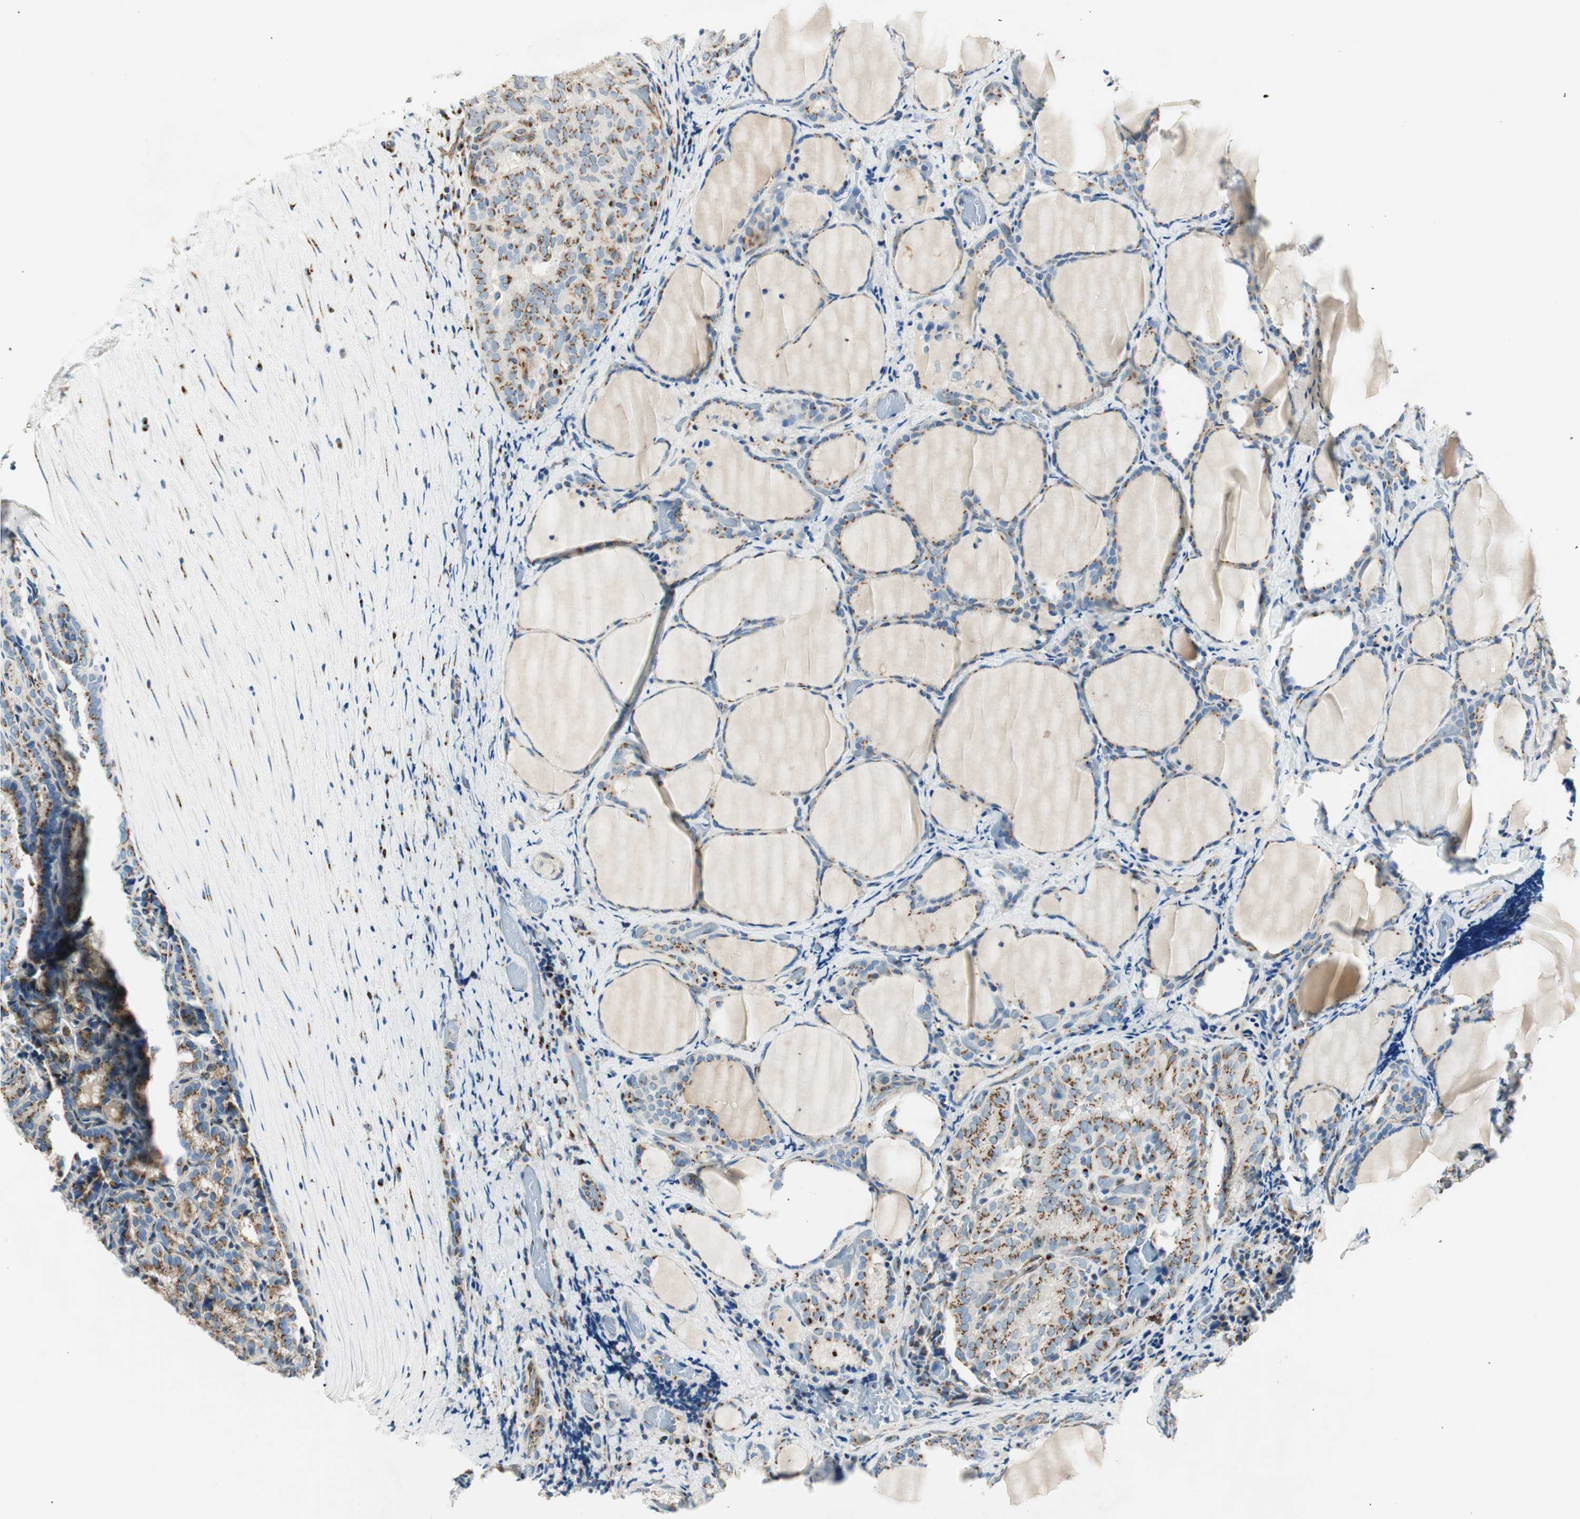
{"staining": {"intensity": "moderate", "quantity": ">75%", "location": "cytoplasmic/membranous"}, "tissue": "thyroid cancer", "cell_type": "Tumor cells", "image_type": "cancer", "snomed": [{"axis": "morphology", "description": "Normal tissue, NOS"}, {"axis": "morphology", "description": "Papillary adenocarcinoma, NOS"}, {"axis": "topography", "description": "Thyroid gland"}], "caption": "Tumor cells display medium levels of moderate cytoplasmic/membranous positivity in approximately >75% of cells in thyroid papillary adenocarcinoma.", "gene": "TMF1", "patient": {"sex": "female", "age": 30}}